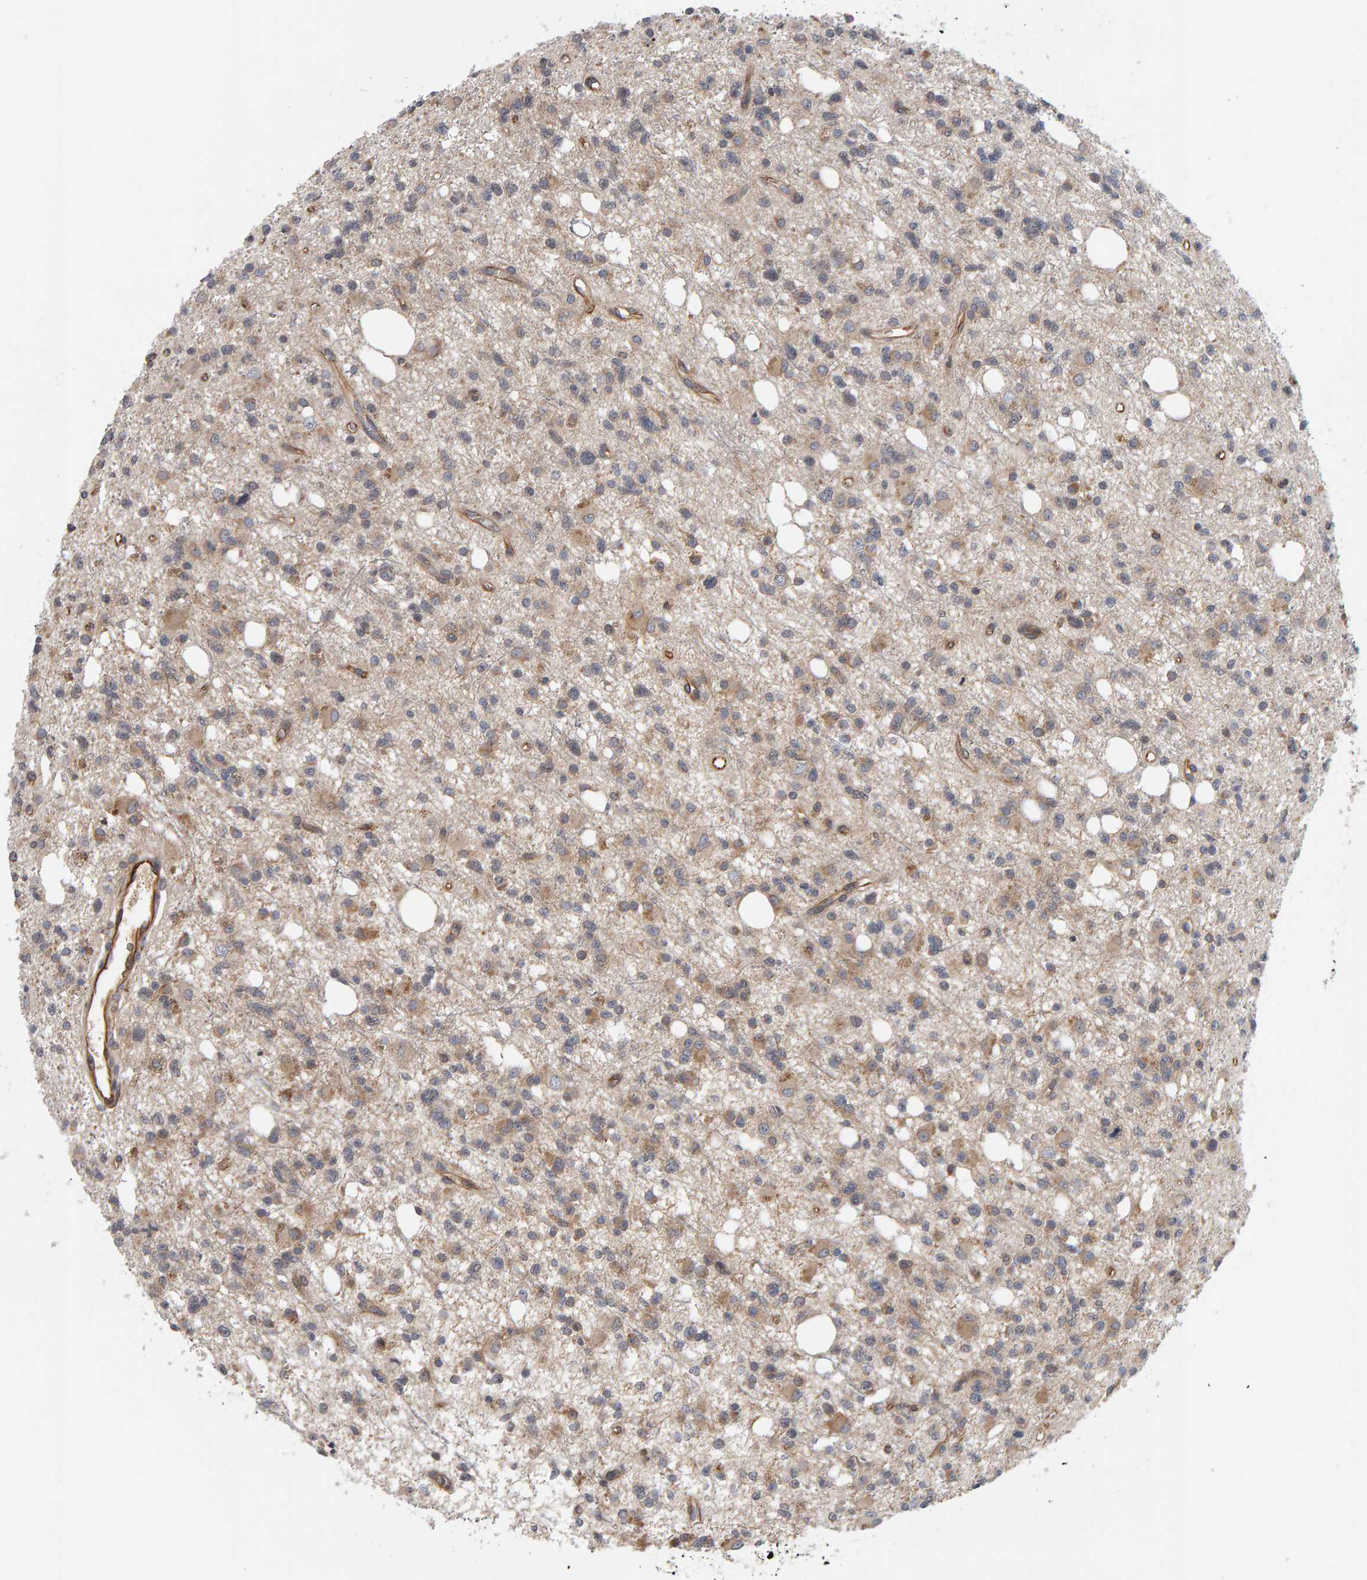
{"staining": {"intensity": "weak", "quantity": ">75%", "location": "cytoplasmic/membranous"}, "tissue": "glioma", "cell_type": "Tumor cells", "image_type": "cancer", "snomed": [{"axis": "morphology", "description": "Glioma, malignant, High grade"}, {"axis": "topography", "description": "Brain"}], "caption": "This is an image of immunohistochemistry staining of glioma, which shows weak positivity in the cytoplasmic/membranous of tumor cells.", "gene": "C9orf72", "patient": {"sex": "female", "age": 62}}